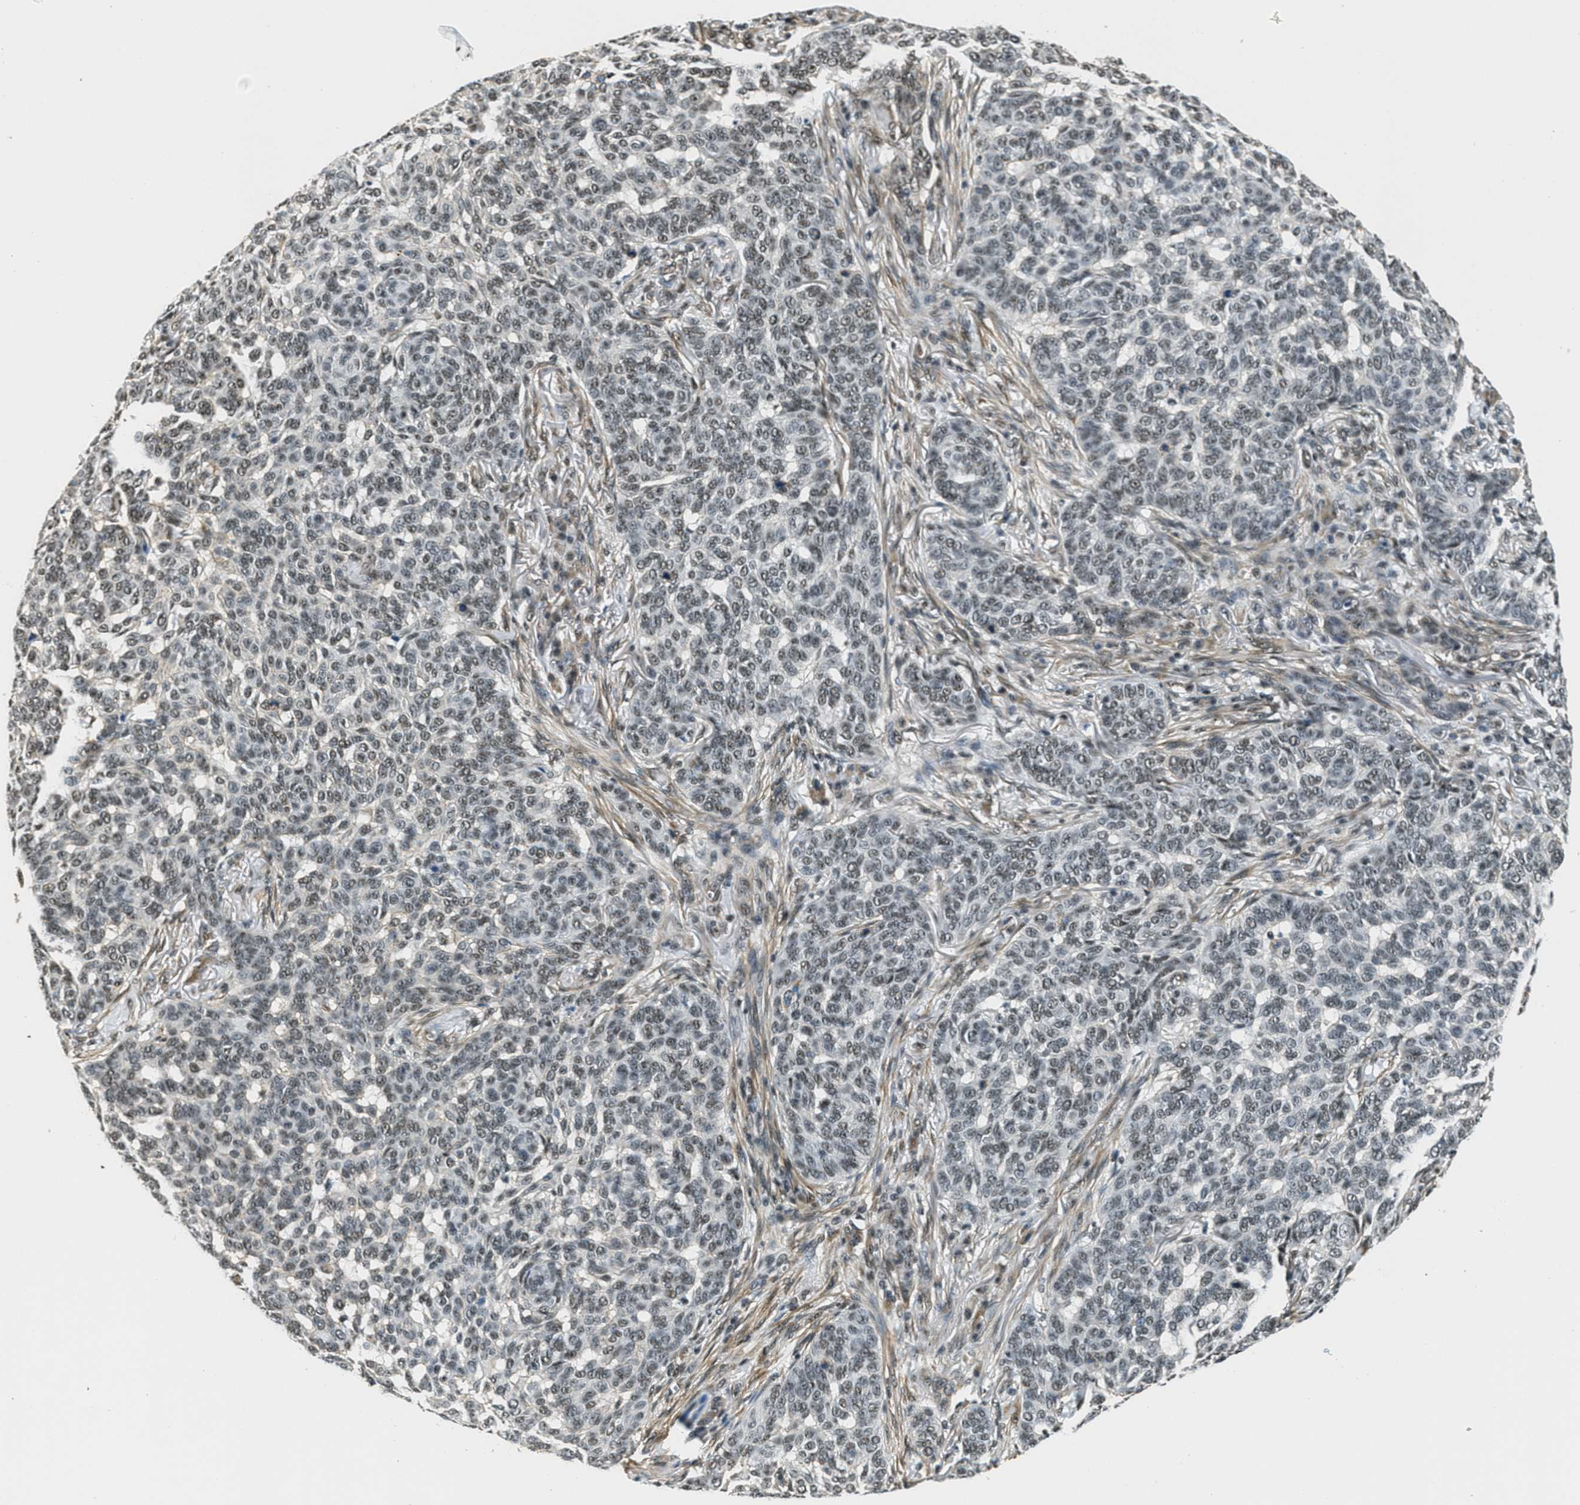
{"staining": {"intensity": "moderate", "quantity": "25%-75%", "location": "nuclear"}, "tissue": "skin cancer", "cell_type": "Tumor cells", "image_type": "cancer", "snomed": [{"axis": "morphology", "description": "Basal cell carcinoma"}, {"axis": "topography", "description": "Skin"}], "caption": "Skin cancer stained with immunohistochemistry exhibits moderate nuclear staining in about 25%-75% of tumor cells.", "gene": "CFAP36", "patient": {"sex": "male", "age": 85}}